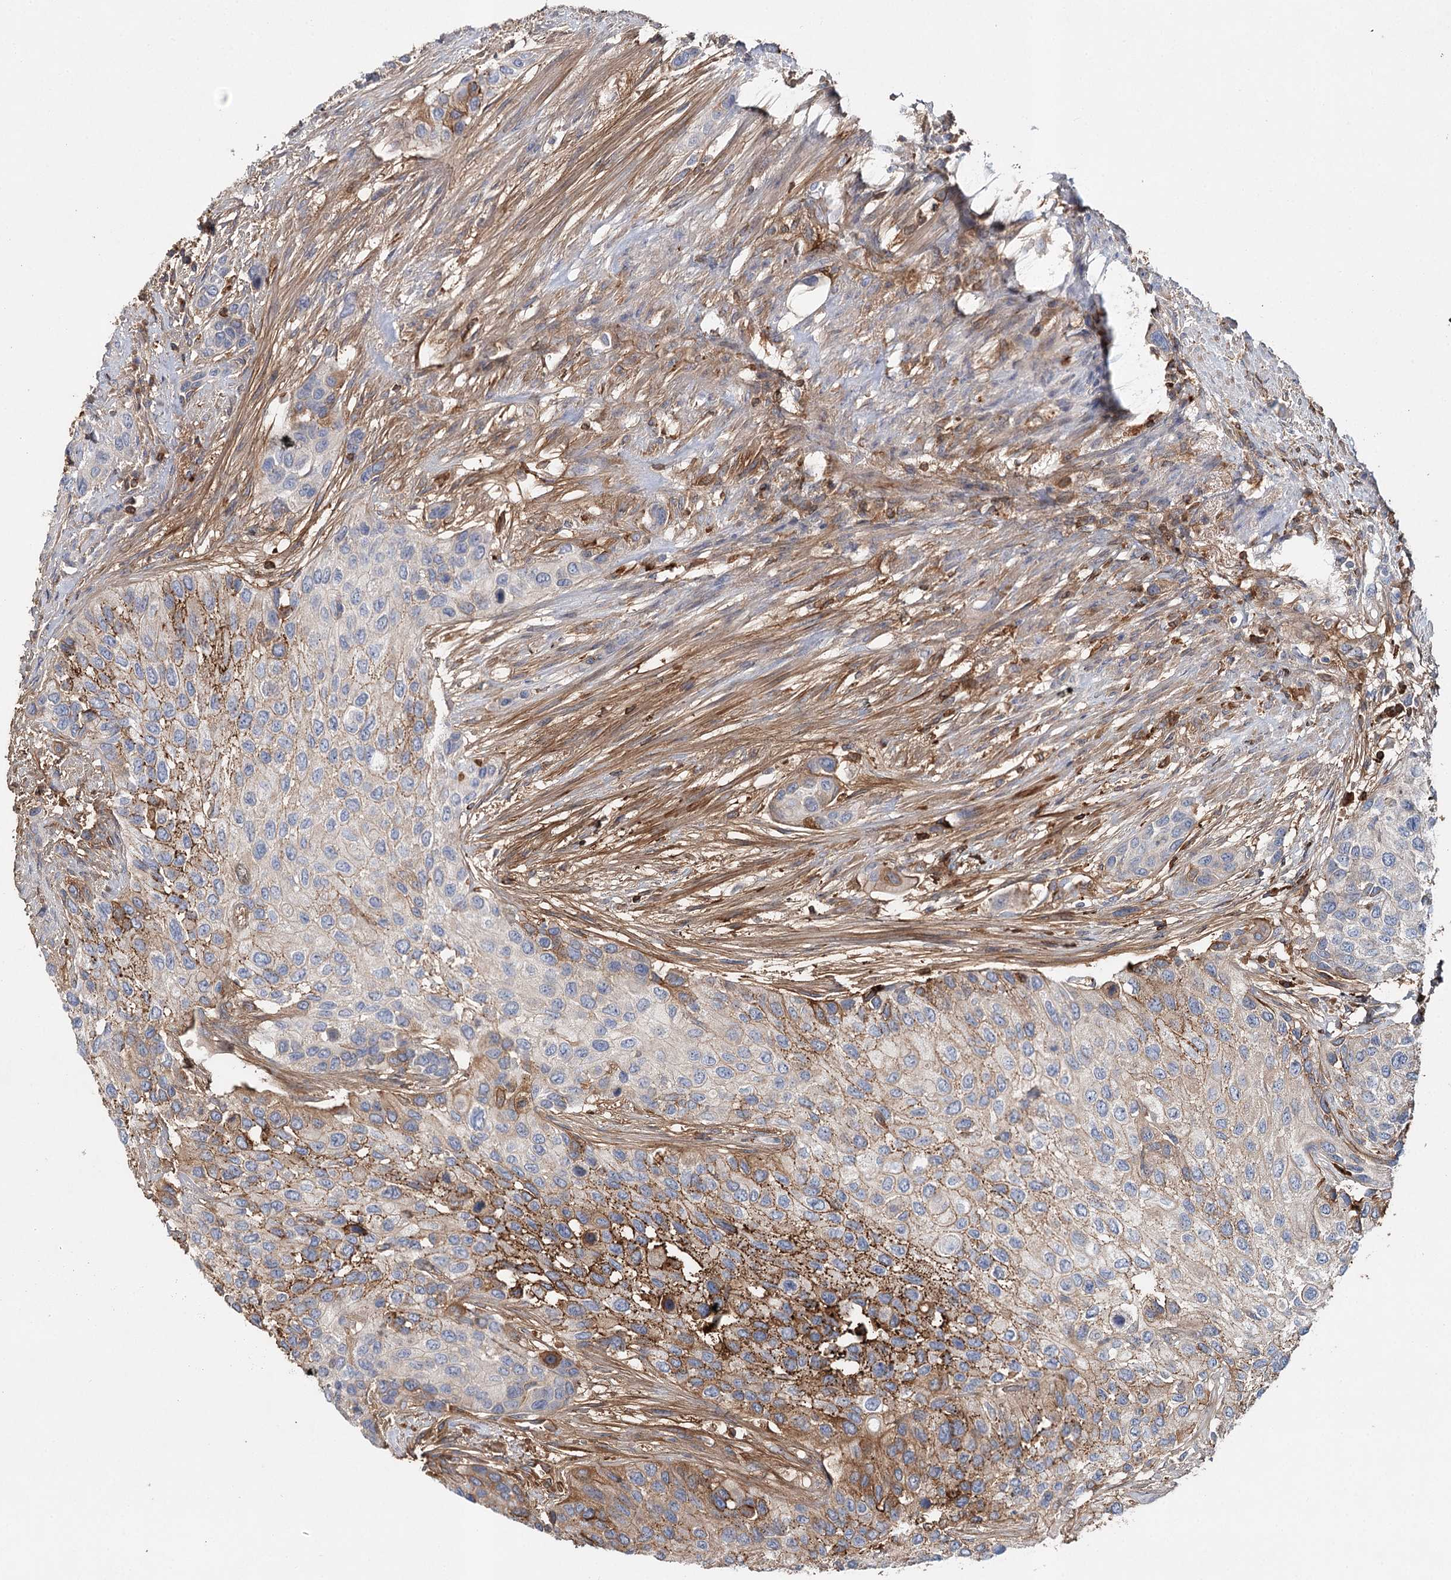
{"staining": {"intensity": "moderate", "quantity": "<25%", "location": "cytoplasmic/membranous"}, "tissue": "urothelial cancer", "cell_type": "Tumor cells", "image_type": "cancer", "snomed": [{"axis": "morphology", "description": "Normal tissue, NOS"}, {"axis": "morphology", "description": "Urothelial carcinoma, High grade"}, {"axis": "topography", "description": "Vascular tissue"}, {"axis": "topography", "description": "Urinary bladder"}], "caption": "Immunohistochemical staining of urothelial cancer exhibits low levels of moderate cytoplasmic/membranous protein expression in approximately <25% of tumor cells. (brown staining indicates protein expression, while blue staining denotes nuclei).", "gene": "ALKBH8", "patient": {"sex": "female", "age": 56}}